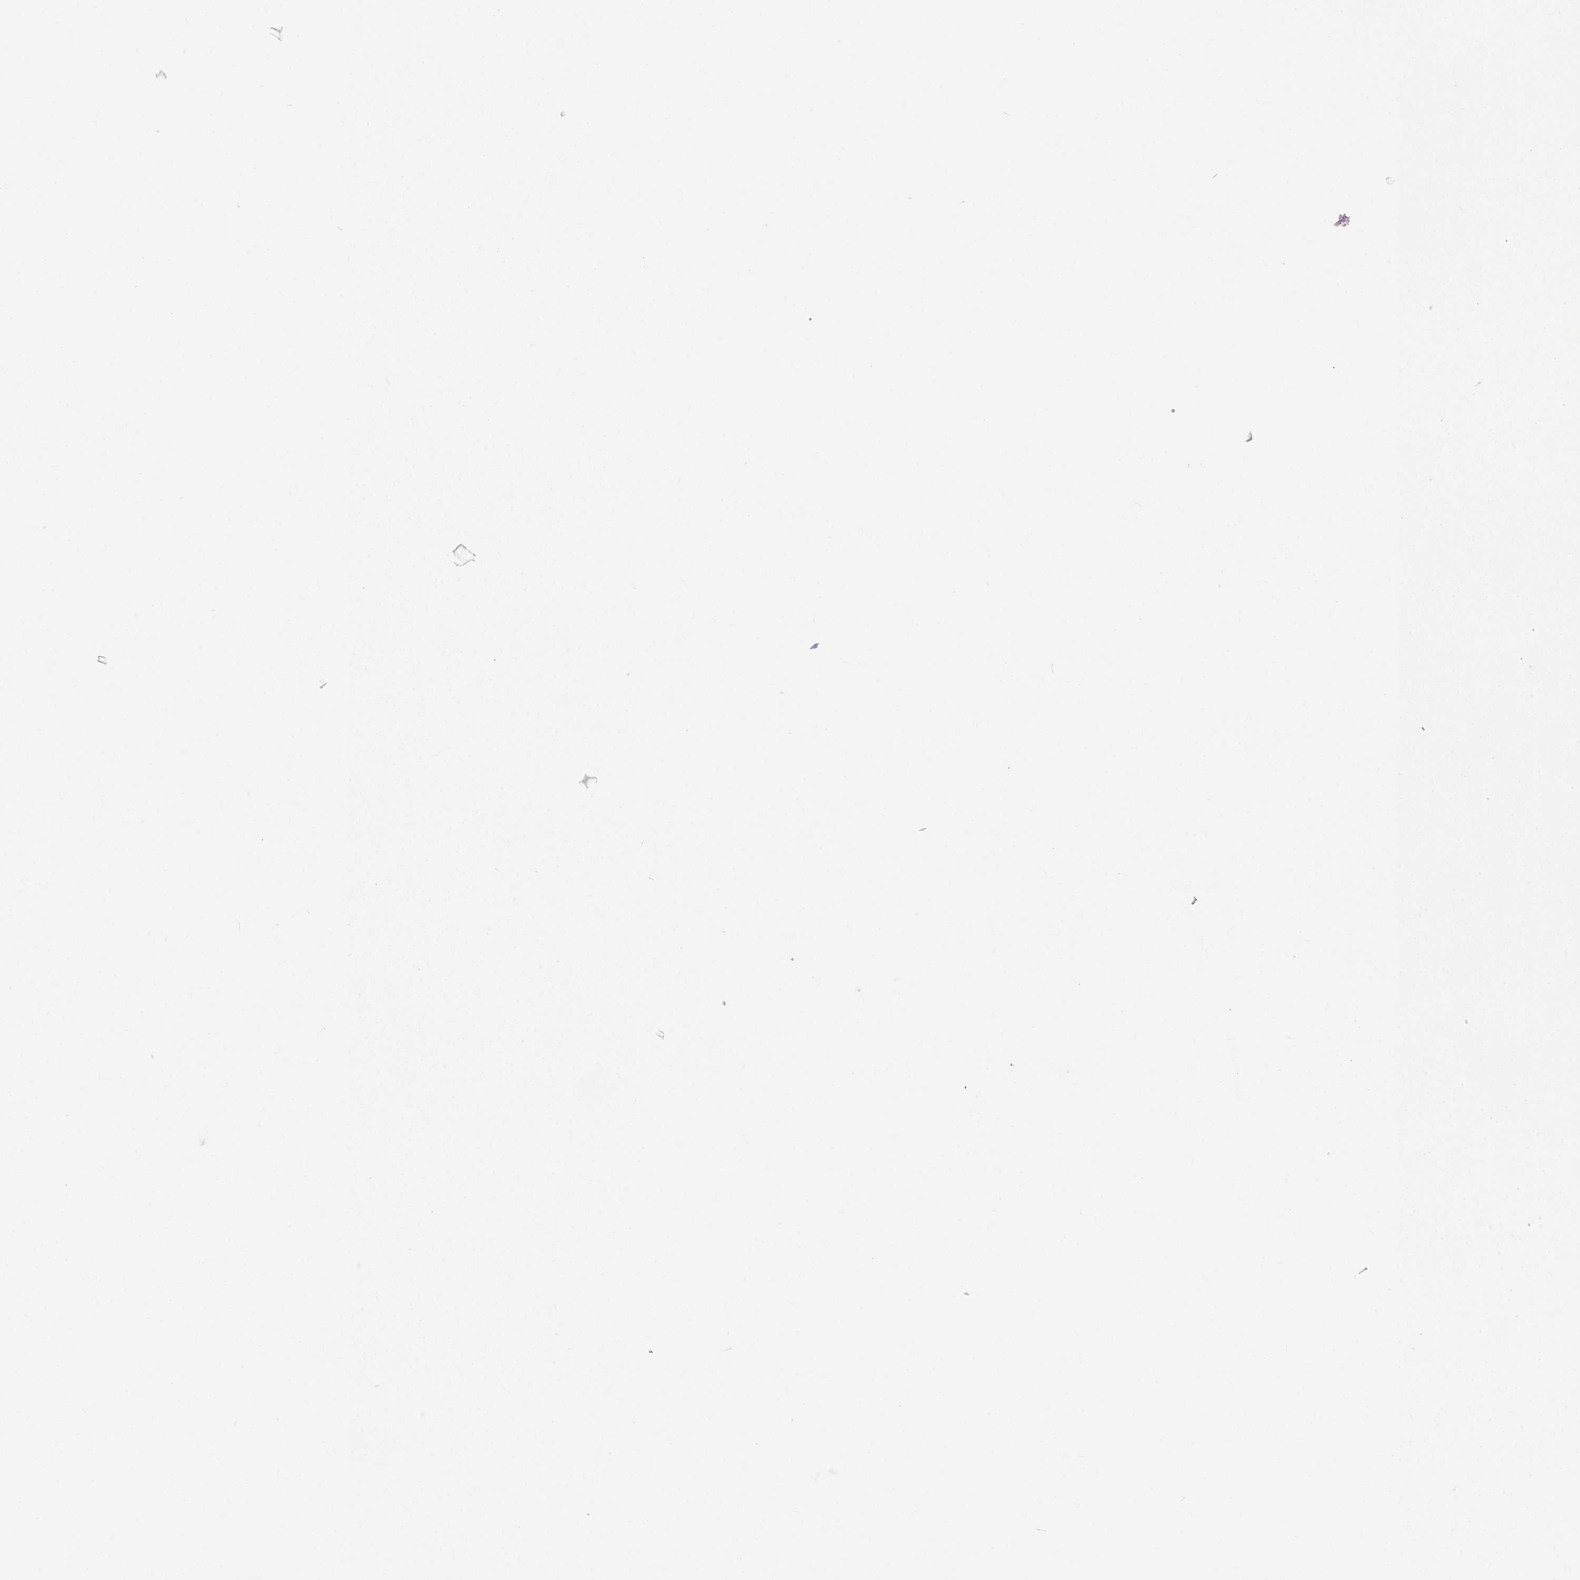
{"staining": {"intensity": "weak", "quantity": "<25%", "location": "cytoplasmic/membranous"}, "tissue": "carcinoid", "cell_type": "Tumor cells", "image_type": "cancer", "snomed": [{"axis": "morphology", "description": "Carcinoid, malignant, NOS"}, {"axis": "topography", "description": "Pancreas"}], "caption": "The image reveals no significant positivity in tumor cells of carcinoid (malignant).", "gene": "CLPS", "patient": {"sex": "male", "age": 36}}